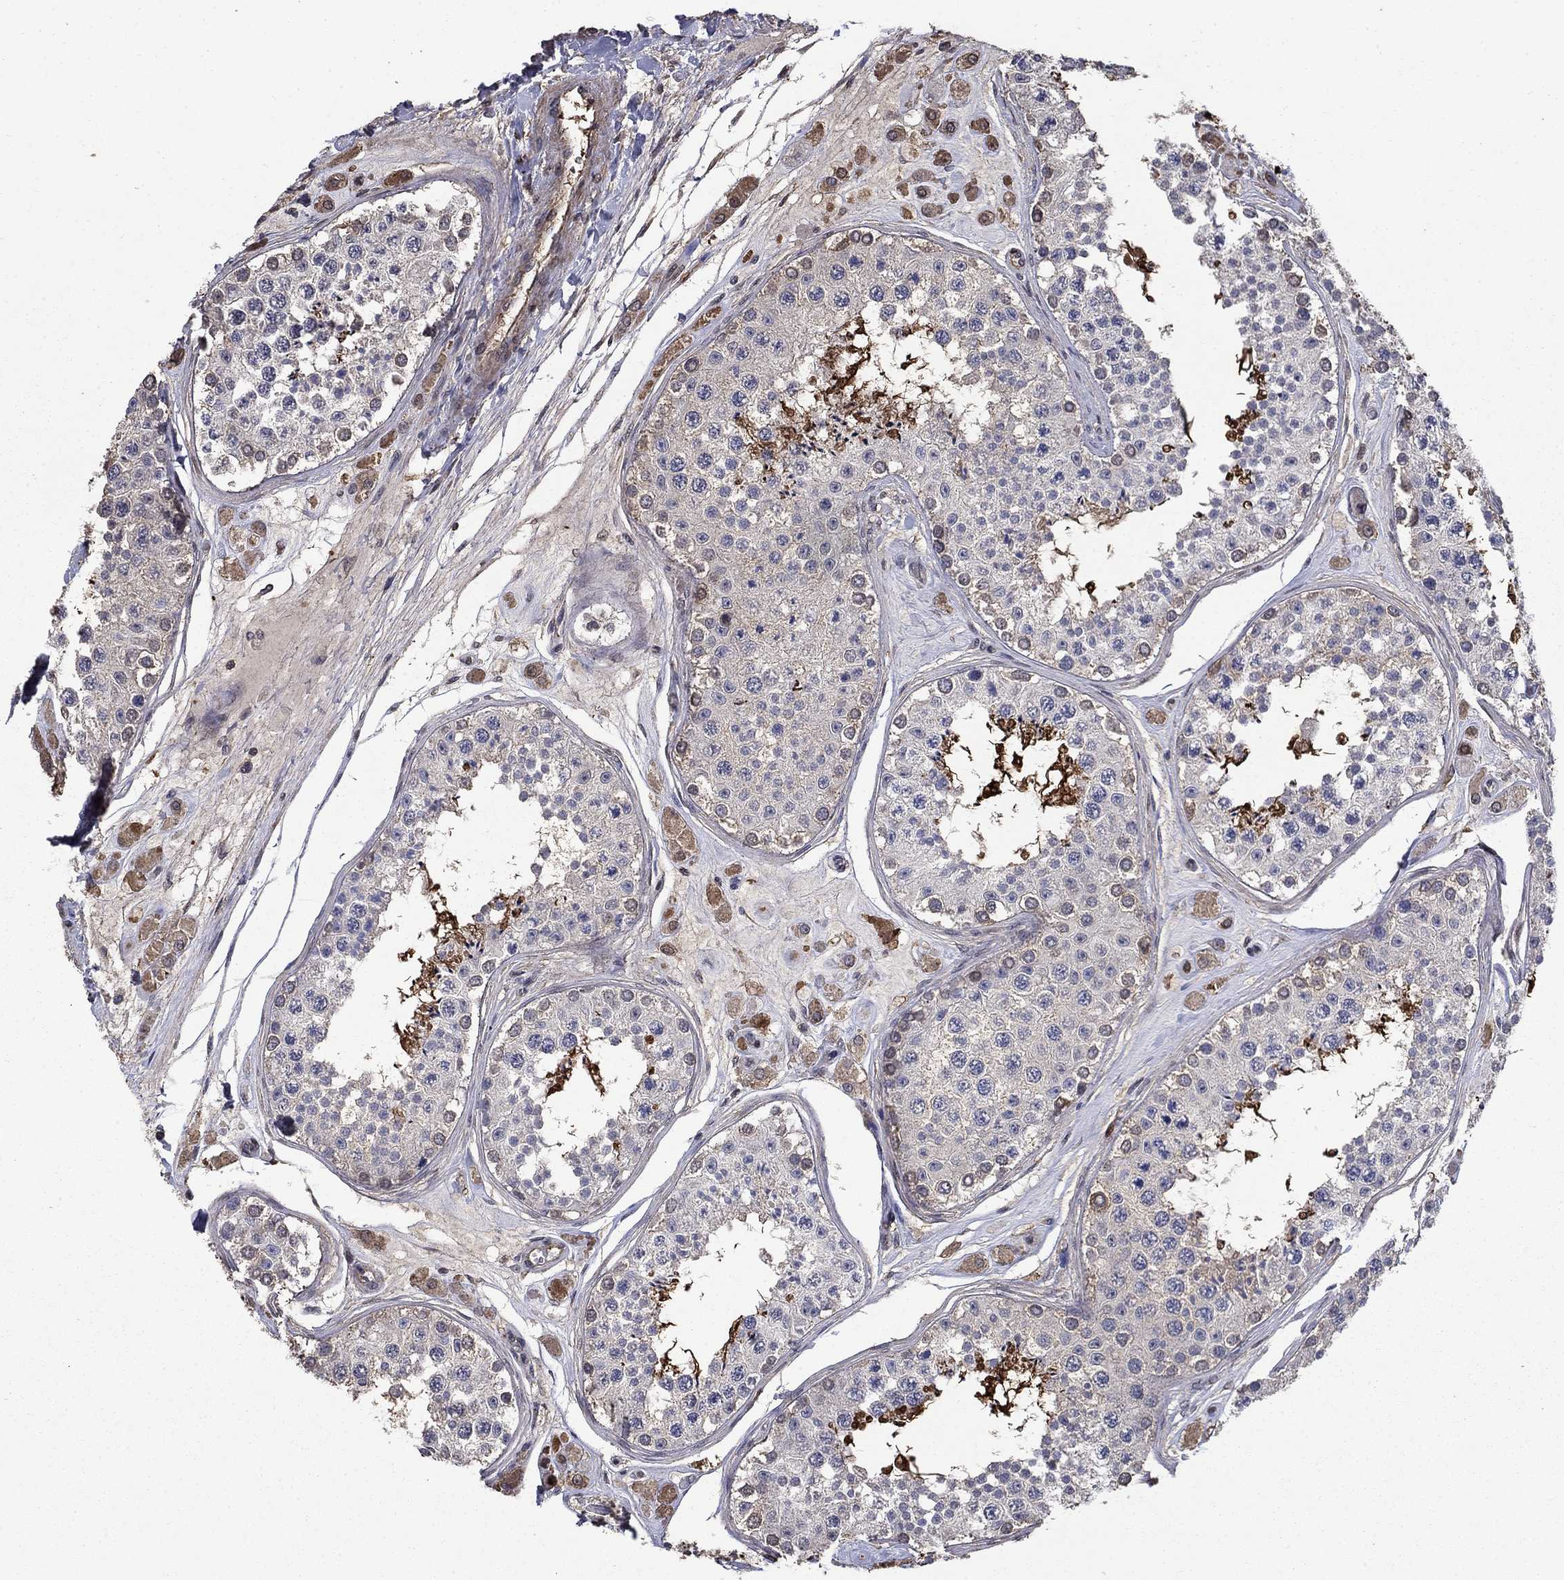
{"staining": {"intensity": "strong", "quantity": "<25%", "location": "cytoplasmic/membranous"}, "tissue": "testis", "cell_type": "Cells in seminiferous ducts", "image_type": "normal", "snomed": [{"axis": "morphology", "description": "Normal tissue, NOS"}, {"axis": "topography", "description": "Testis"}], "caption": "Cells in seminiferous ducts reveal medium levels of strong cytoplasmic/membranous expression in about <25% of cells in unremarkable testis. Immunohistochemistry stains the protein of interest in brown and the nuclei are stained blue.", "gene": "DVL1", "patient": {"sex": "male", "age": 25}}